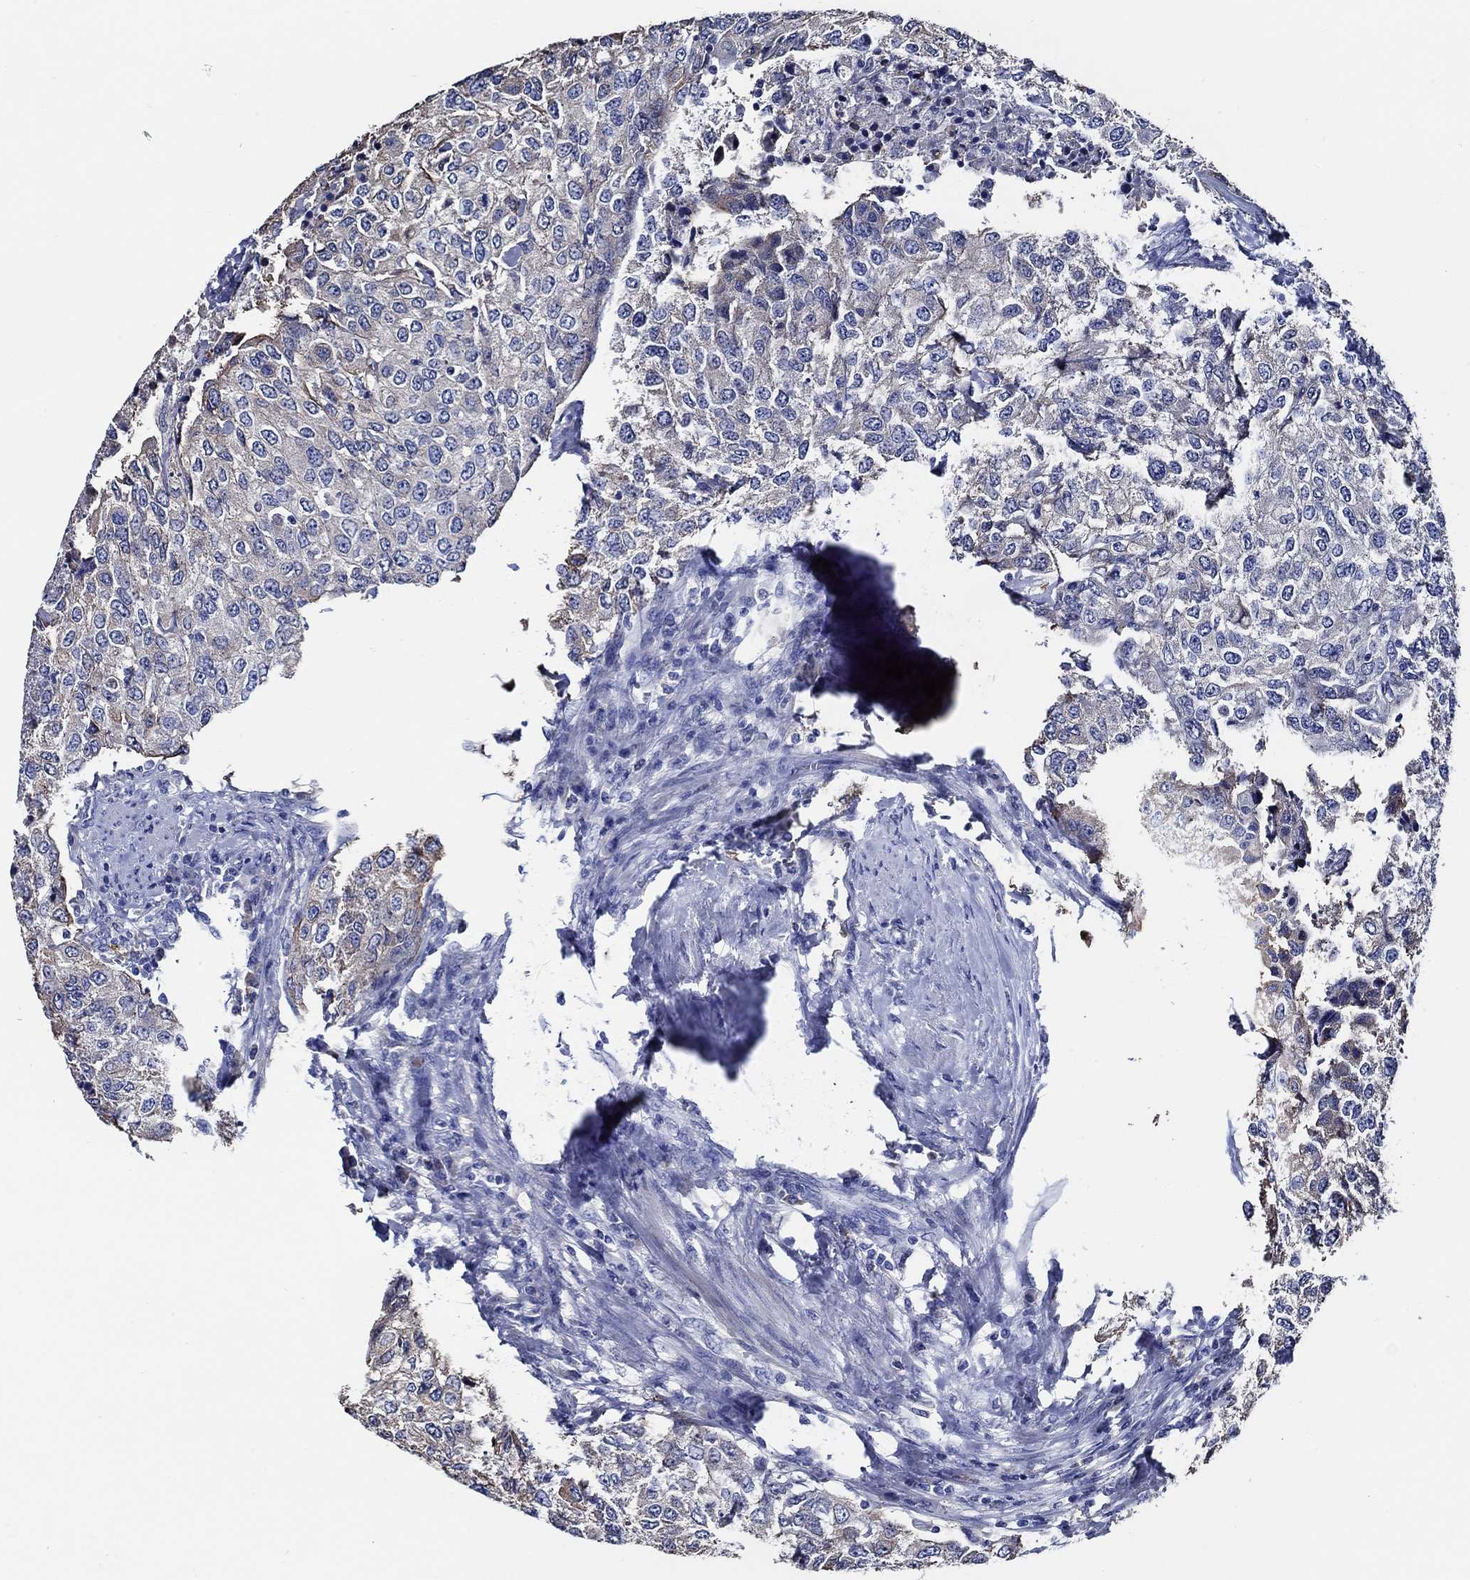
{"staining": {"intensity": "negative", "quantity": "none", "location": "none"}, "tissue": "urothelial cancer", "cell_type": "Tumor cells", "image_type": "cancer", "snomed": [{"axis": "morphology", "description": "Urothelial carcinoma, High grade"}, {"axis": "topography", "description": "Urinary bladder"}], "caption": "Tumor cells show no significant protein positivity in high-grade urothelial carcinoma.", "gene": "WDR62", "patient": {"sex": "female", "age": 78}}